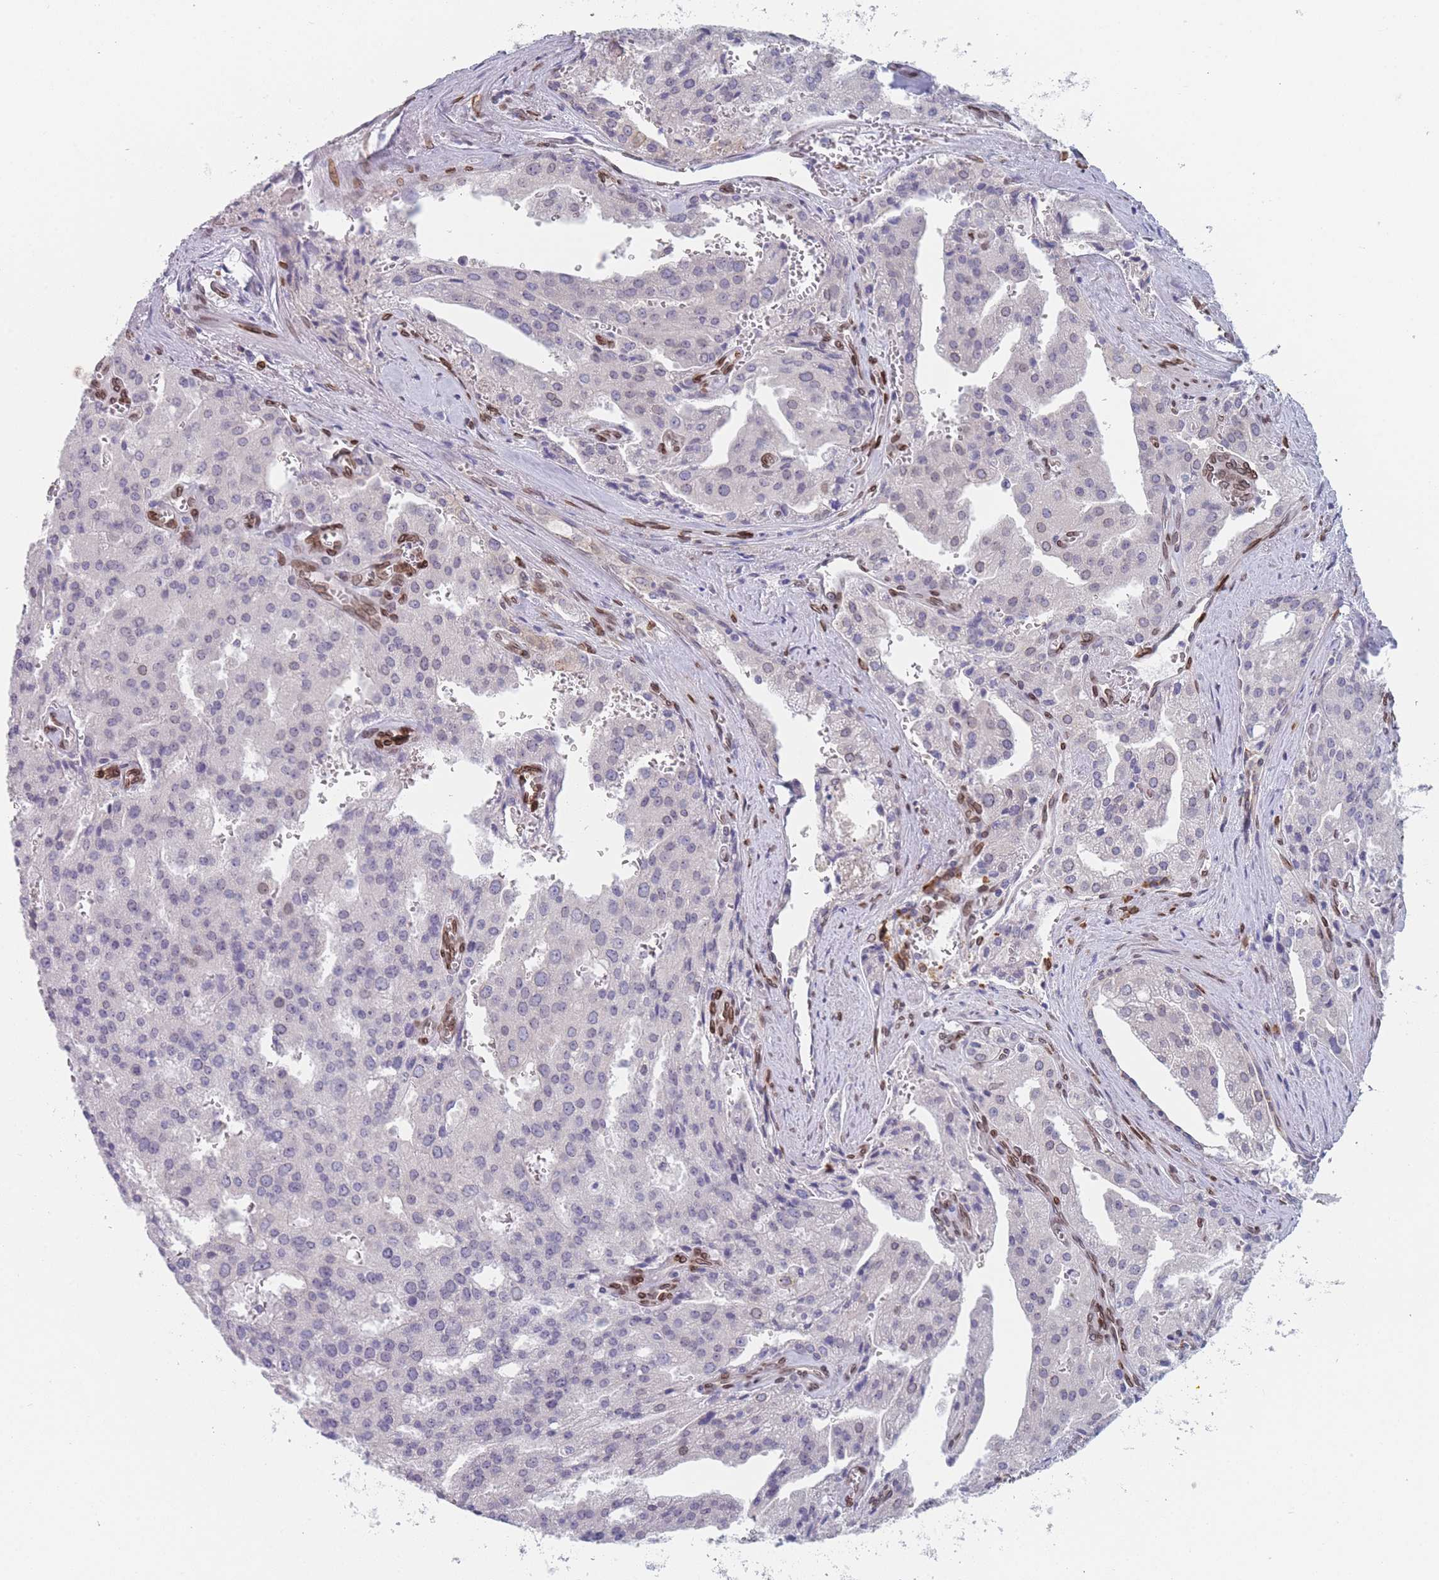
{"staining": {"intensity": "negative", "quantity": "none", "location": "none"}, "tissue": "prostate cancer", "cell_type": "Tumor cells", "image_type": "cancer", "snomed": [{"axis": "morphology", "description": "Adenocarcinoma, High grade"}, {"axis": "topography", "description": "Prostate"}], "caption": "IHC photomicrograph of neoplastic tissue: prostate cancer (high-grade adenocarcinoma) stained with DAB (3,3'-diaminobenzidine) demonstrates no significant protein expression in tumor cells.", "gene": "ZBTB1", "patient": {"sex": "male", "age": 68}}